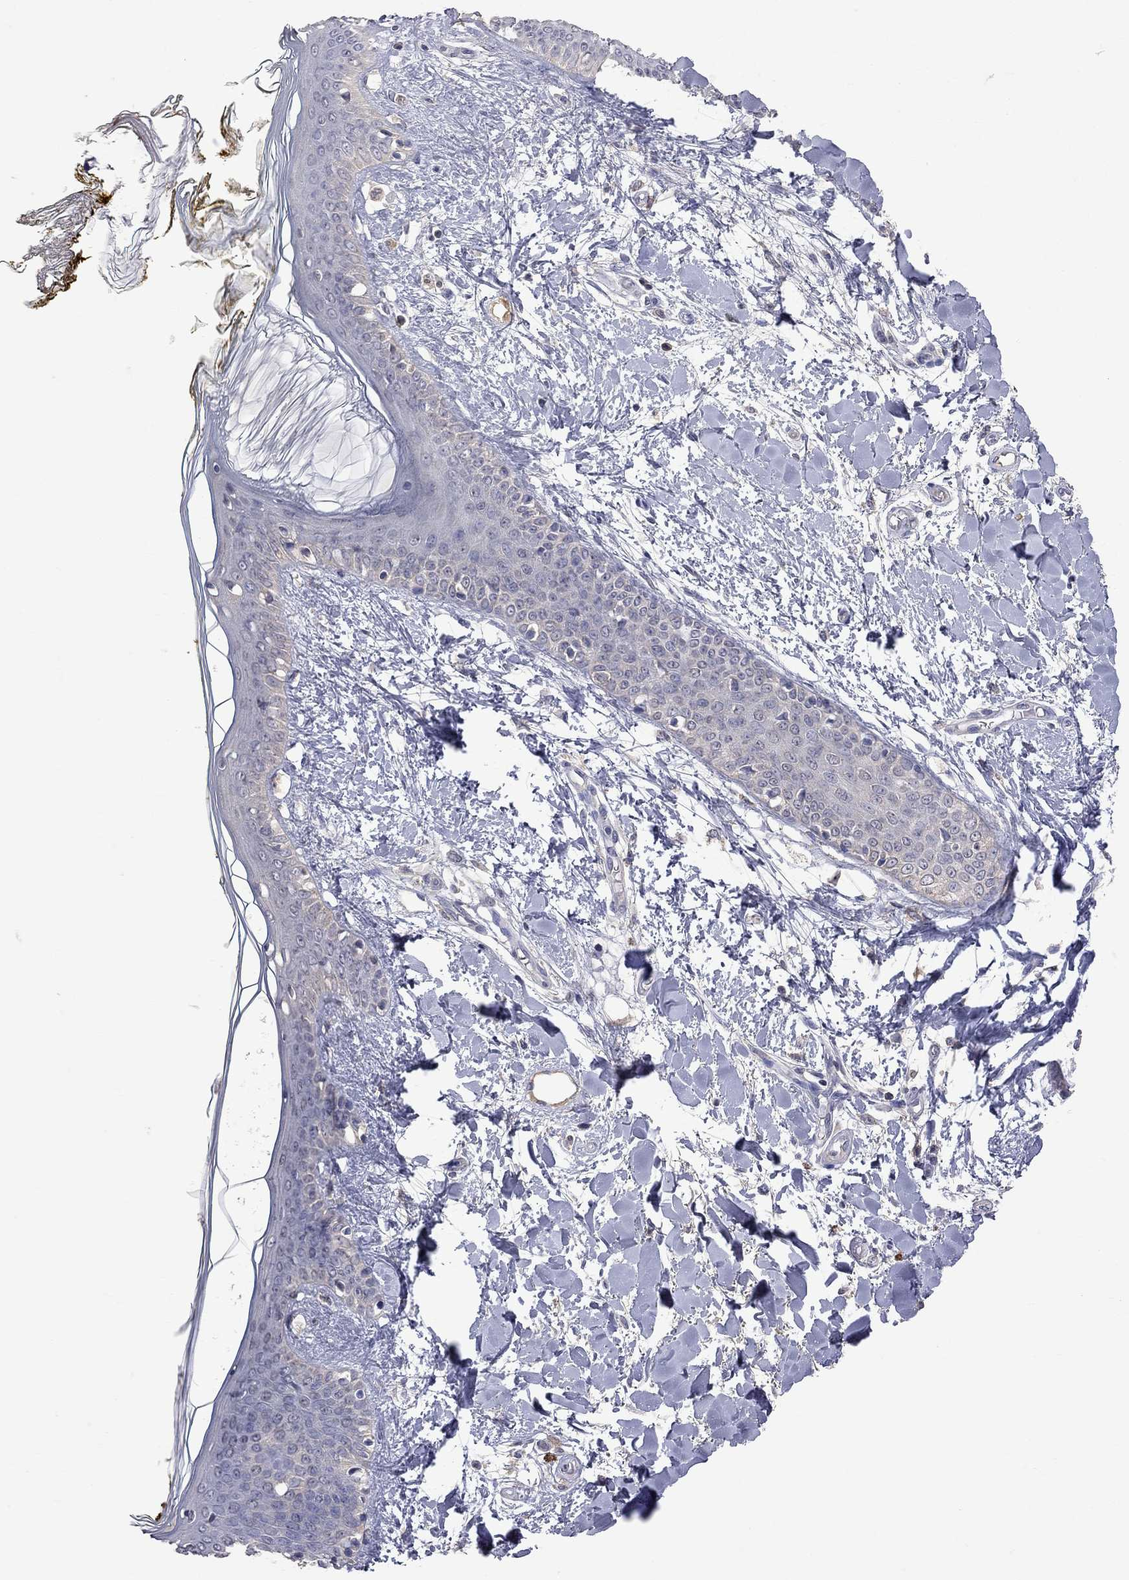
{"staining": {"intensity": "negative", "quantity": "none", "location": "none"}, "tissue": "skin", "cell_type": "Fibroblasts", "image_type": "normal", "snomed": [{"axis": "morphology", "description": "Normal tissue, NOS"}, {"axis": "topography", "description": "Skin"}], "caption": "A micrograph of skin stained for a protein displays no brown staining in fibroblasts. (DAB IHC visualized using brightfield microscopy, high magnification).", "gene": "HTR6", "patient": {"sex": "female", "age": 34}}